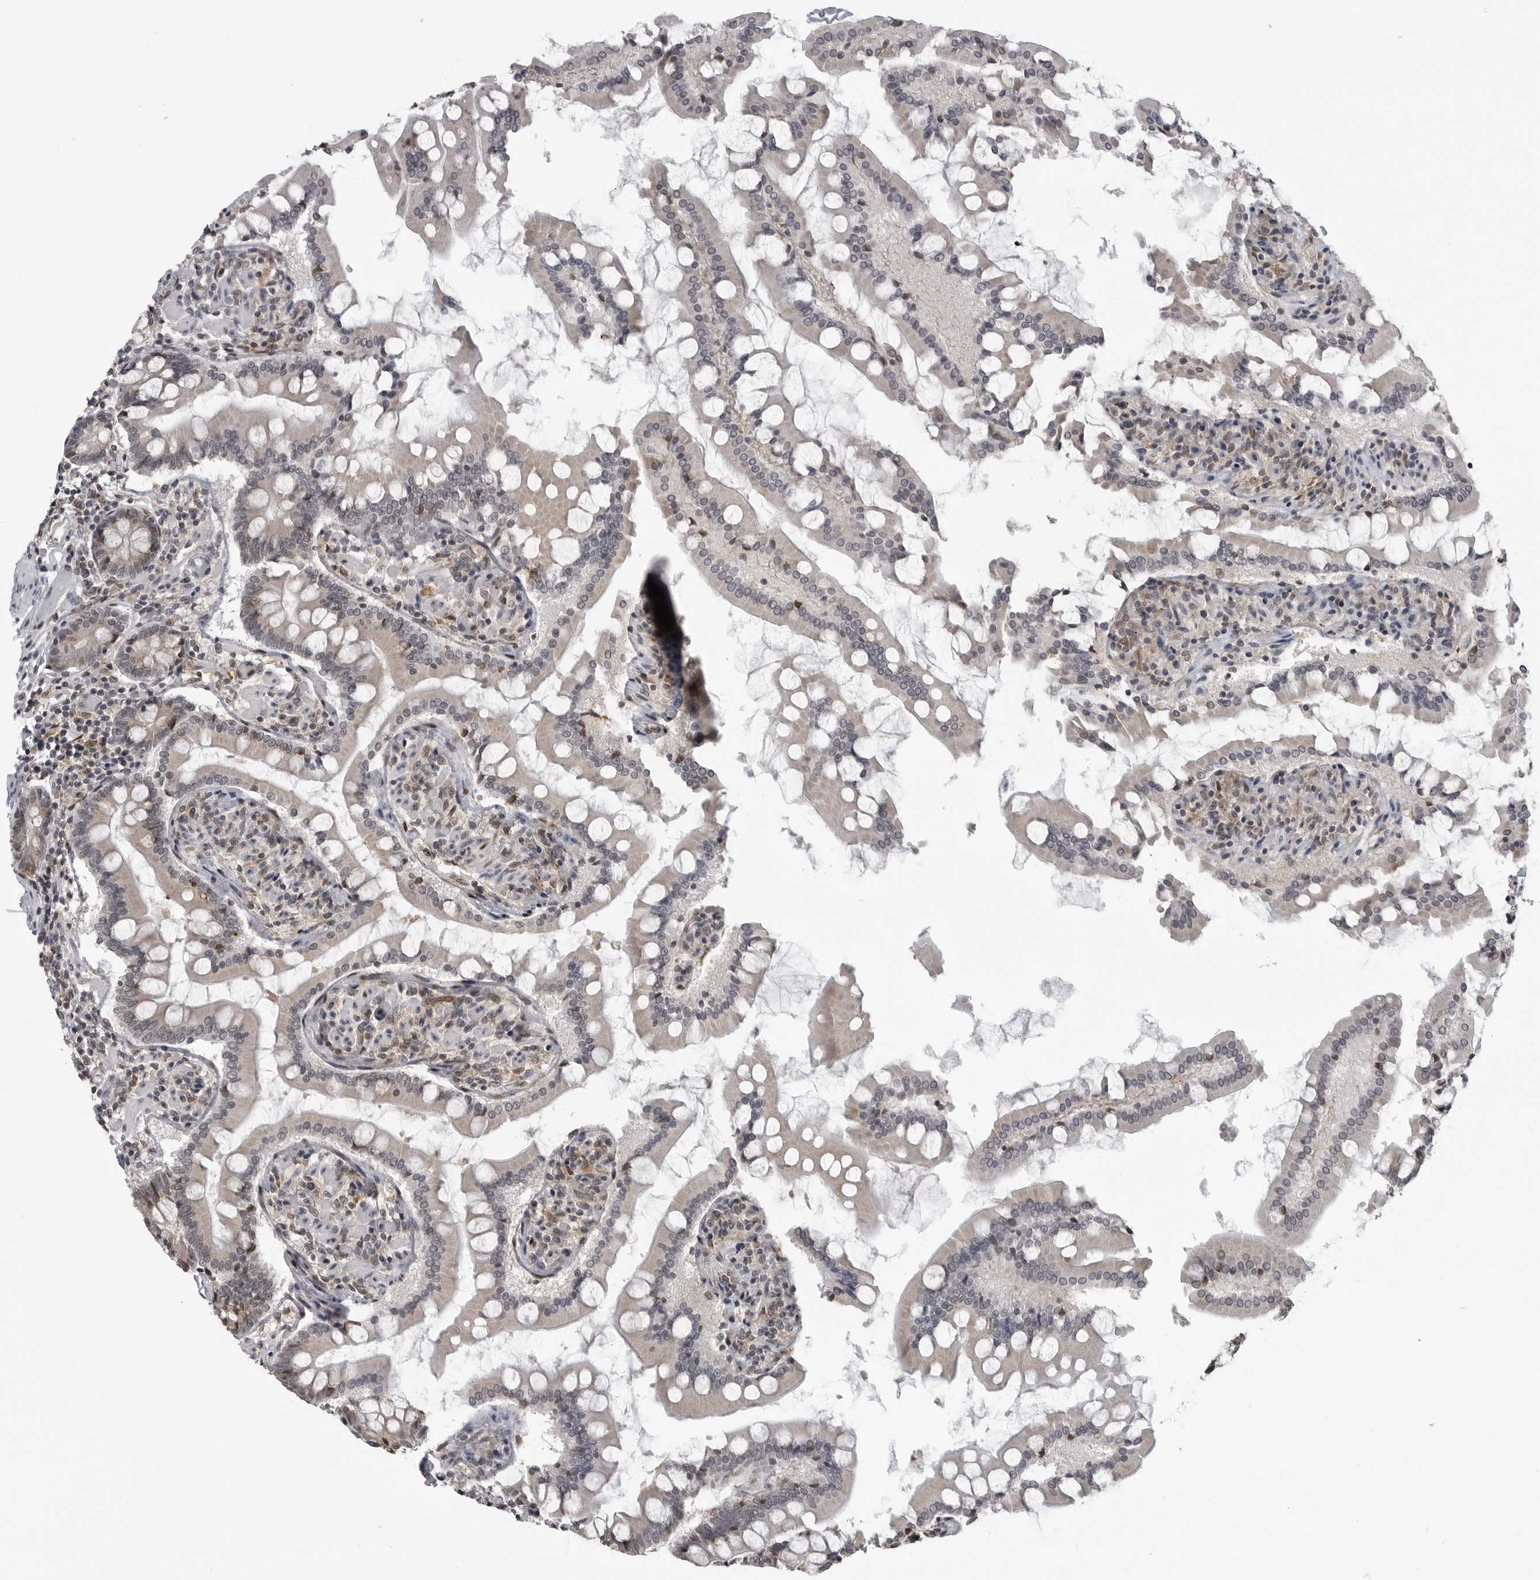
{"staining": {"intensity": "moderate", "quantity": "25%-75%", "location": "cytoplasmic/membranous,nuclear"}, "tissue": "small intestine", "cell_type": "Glandular cells", "image_type": "normal", "snomed": [{"axis": "morphology", "description": "Normal tissue, NOS"}, {"axis": "topography", "description": "Small intestine"}], "caption": "Immunohistochemical staining of unremarkable small intestine demonstrates 25%-75% levels of moderate cytoplasmic/membranous,nuclear protein positivity in approximately 25%-75% of glandular cells. The staining is performed using DAB (3,3'-diaminobenzidine) brown chromogen to label protein expression. The nuclei are counter-stained blue using hematoxylin.", "gene": "C8orf58", "patient": {"sex": "male", "age": 41}}